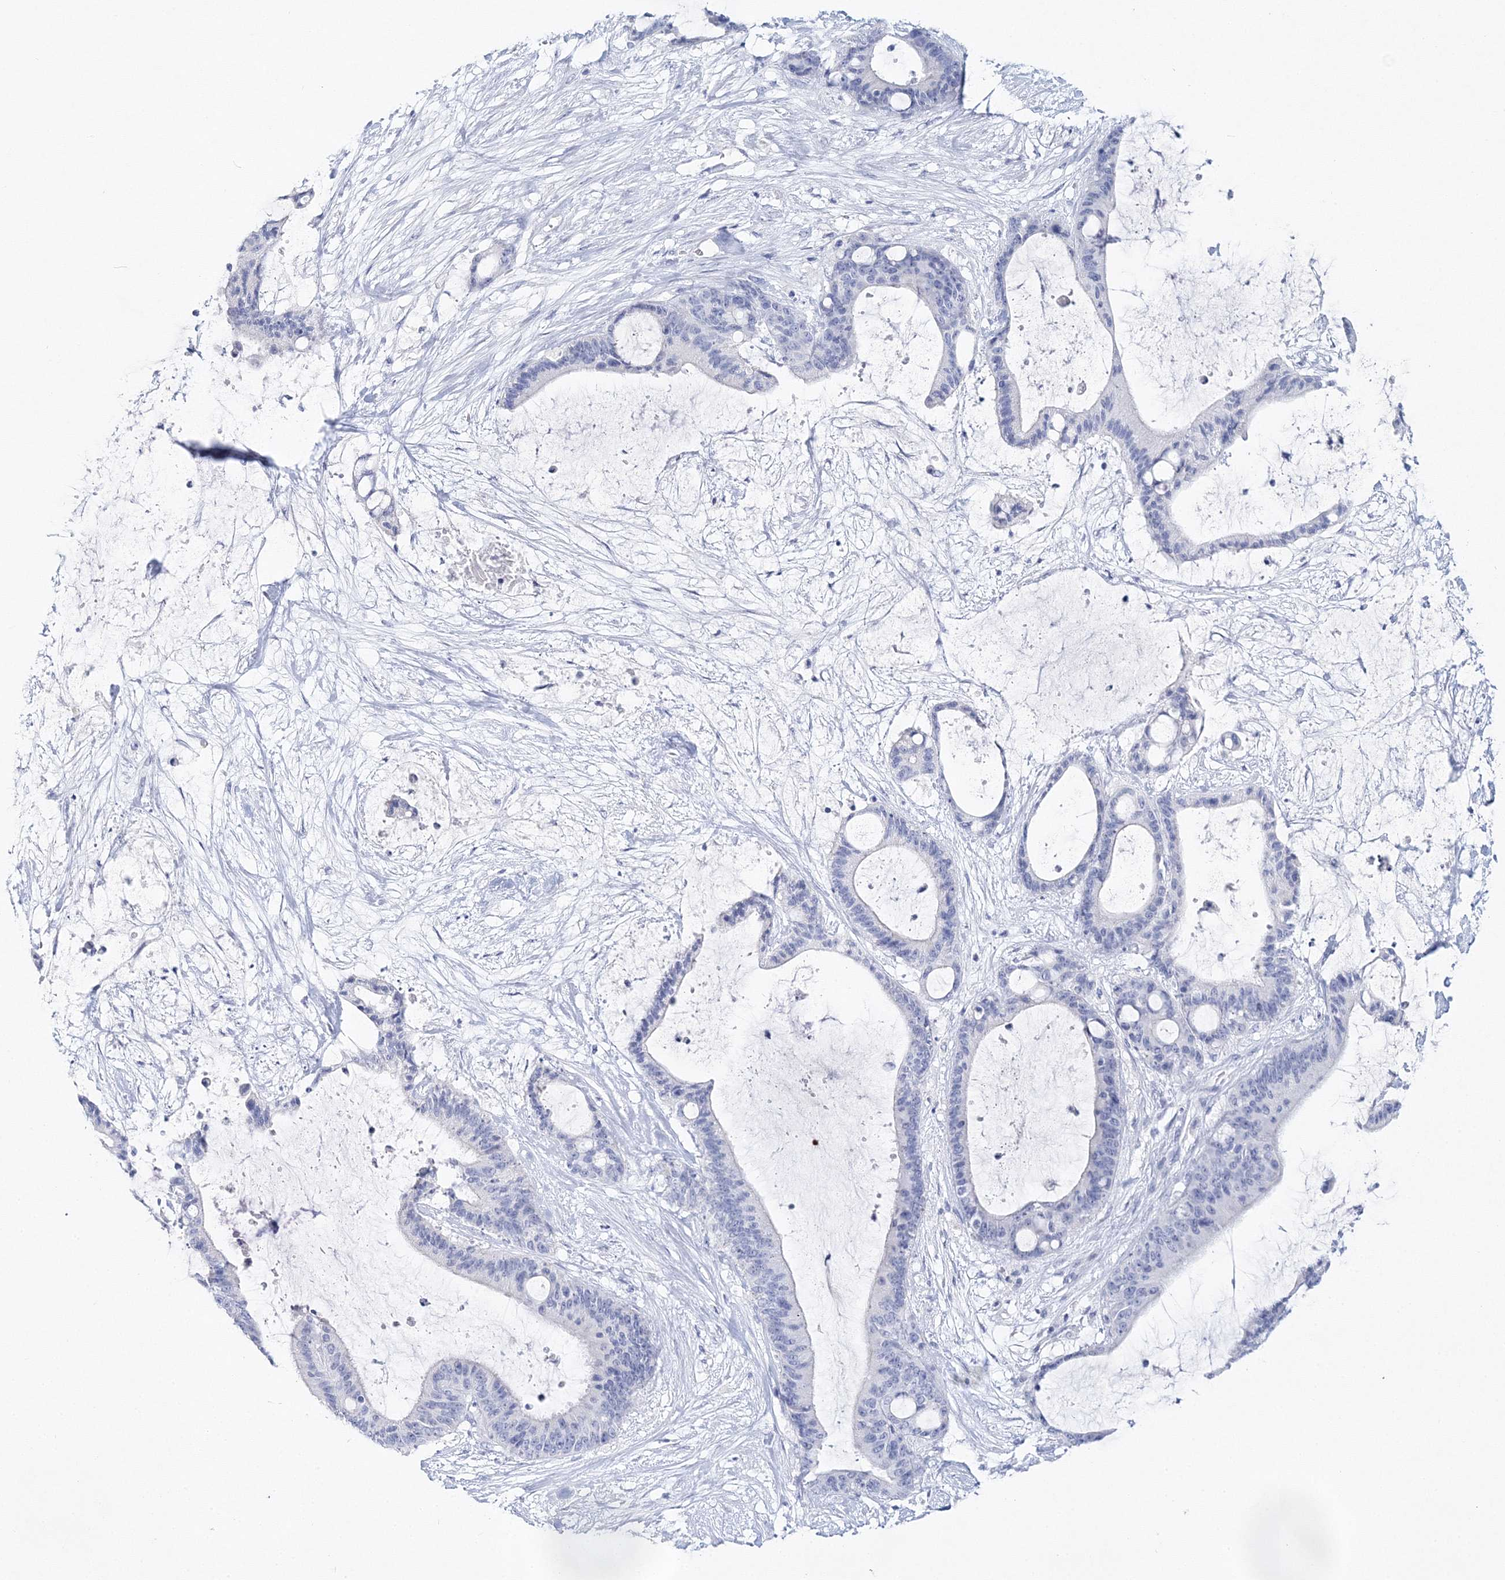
{"staining": {"intensity": "negative", "quantity": "none", "location": "none"}, "tissue": "liver cancer", "cell_type": "Tumor cells", "image_type": "cancer", "snomed": [{"axis": "morphology", "description": "Cholangiocarcinoma"}, {"axis": "topography", "description": "Liver"}], "caption": "Immunohistochemistry (IHC) image of neoplastic tissue: liver cholangiocarcinoma stained with DAB (3,3'-diaminobenzidine) exhibits no significant protein positivity in tumor cells.", "gene": "MYOZ2", "patient": {"sex": "female", "age": 73}}